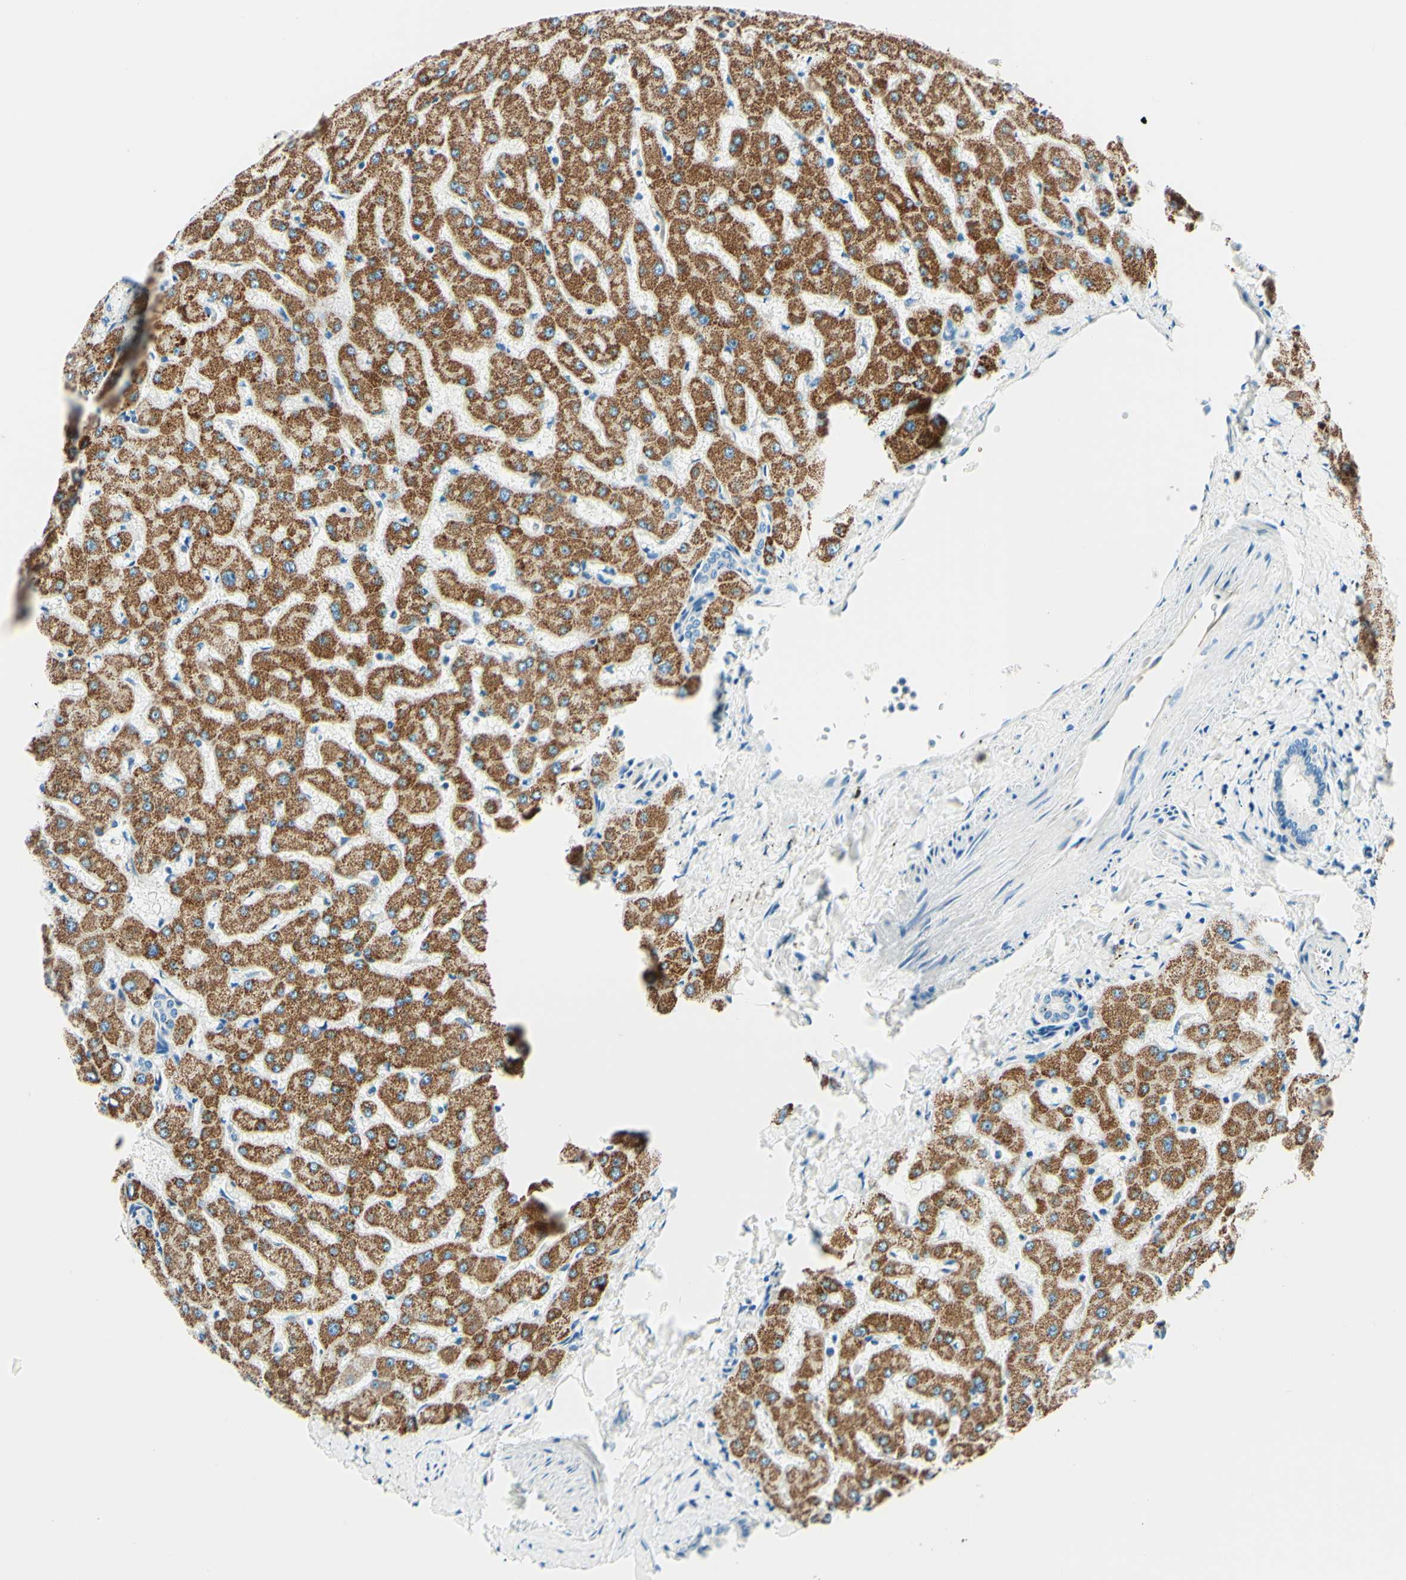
{"staining": {"intensity": "negative", "quantity": "none", "location": "none"}, "tissue": "liver", "cell_type": "Cholangiocytes", "image_type": "normal", "snomed": [{"axis": "morphology", "description": "Normal tissue, NOS"}, {"axis": "topography", "description": "Liver"}], "caption": "Immunohistochemical staining of benign liver exhibits no significant positivity in cholangiocytes. Nuclei are stained in blue.", "gene": "TAOK2", "patient": {"sex": "female", "age": 63}}